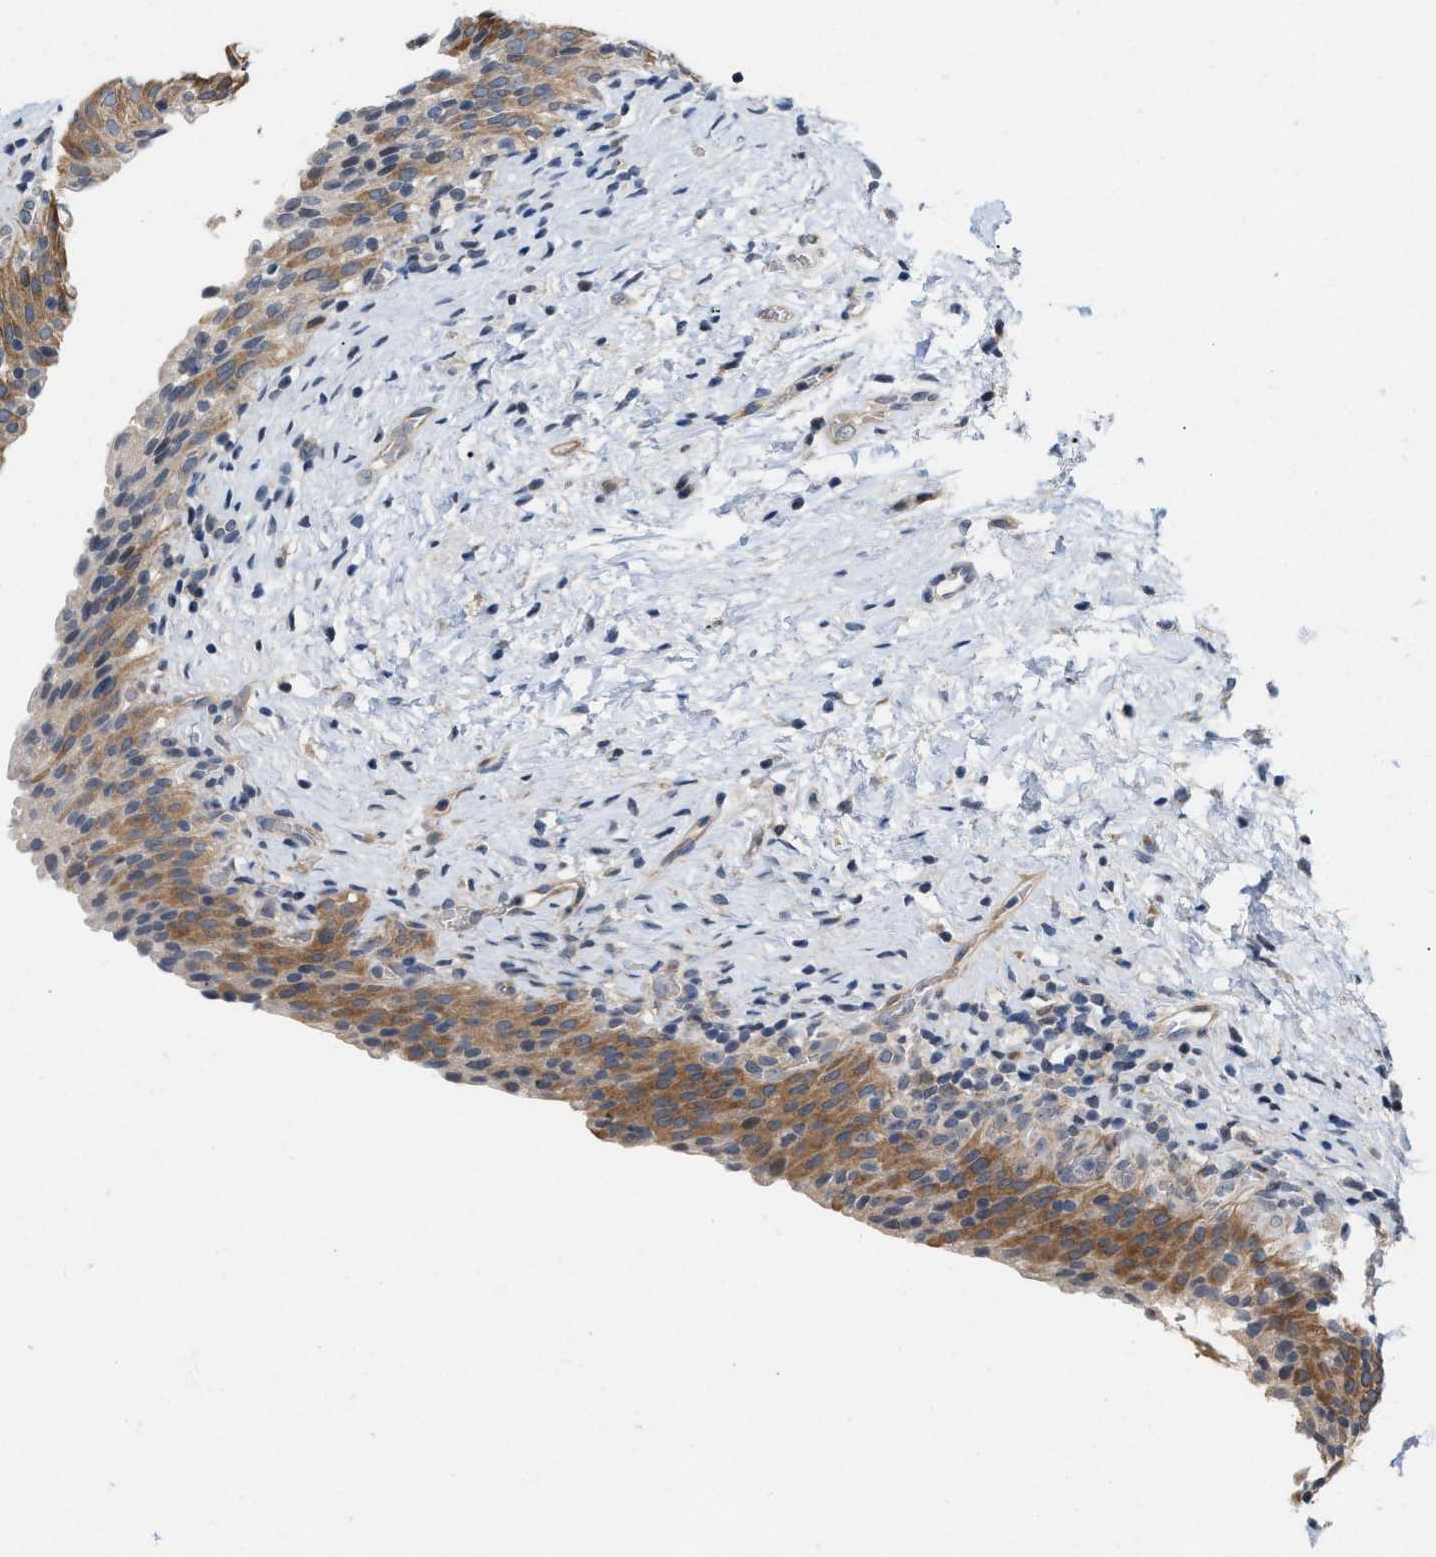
{"staining": {"intensity": "moderate", "quantity": ">75%", "location": "cytoplasmic/membranous"}, "tissue": "urinary bladder", "cell_type": "Urothelial cells", "image_type": "normal", "snomed": [{"axis": "morphology", "description": "Normal tissue, NOS"}, {"axis": "topography", "description": "Urinary bladder"}], "caption": "This is a histology image of immunohistochemistry staining of unremarkable urinary bladder, which shows moderate staining in the cytoplasmic/membranous of urothelial cells.", "gene": "CSNK1A1", "patient": {"sex": "male", "age": 51}}